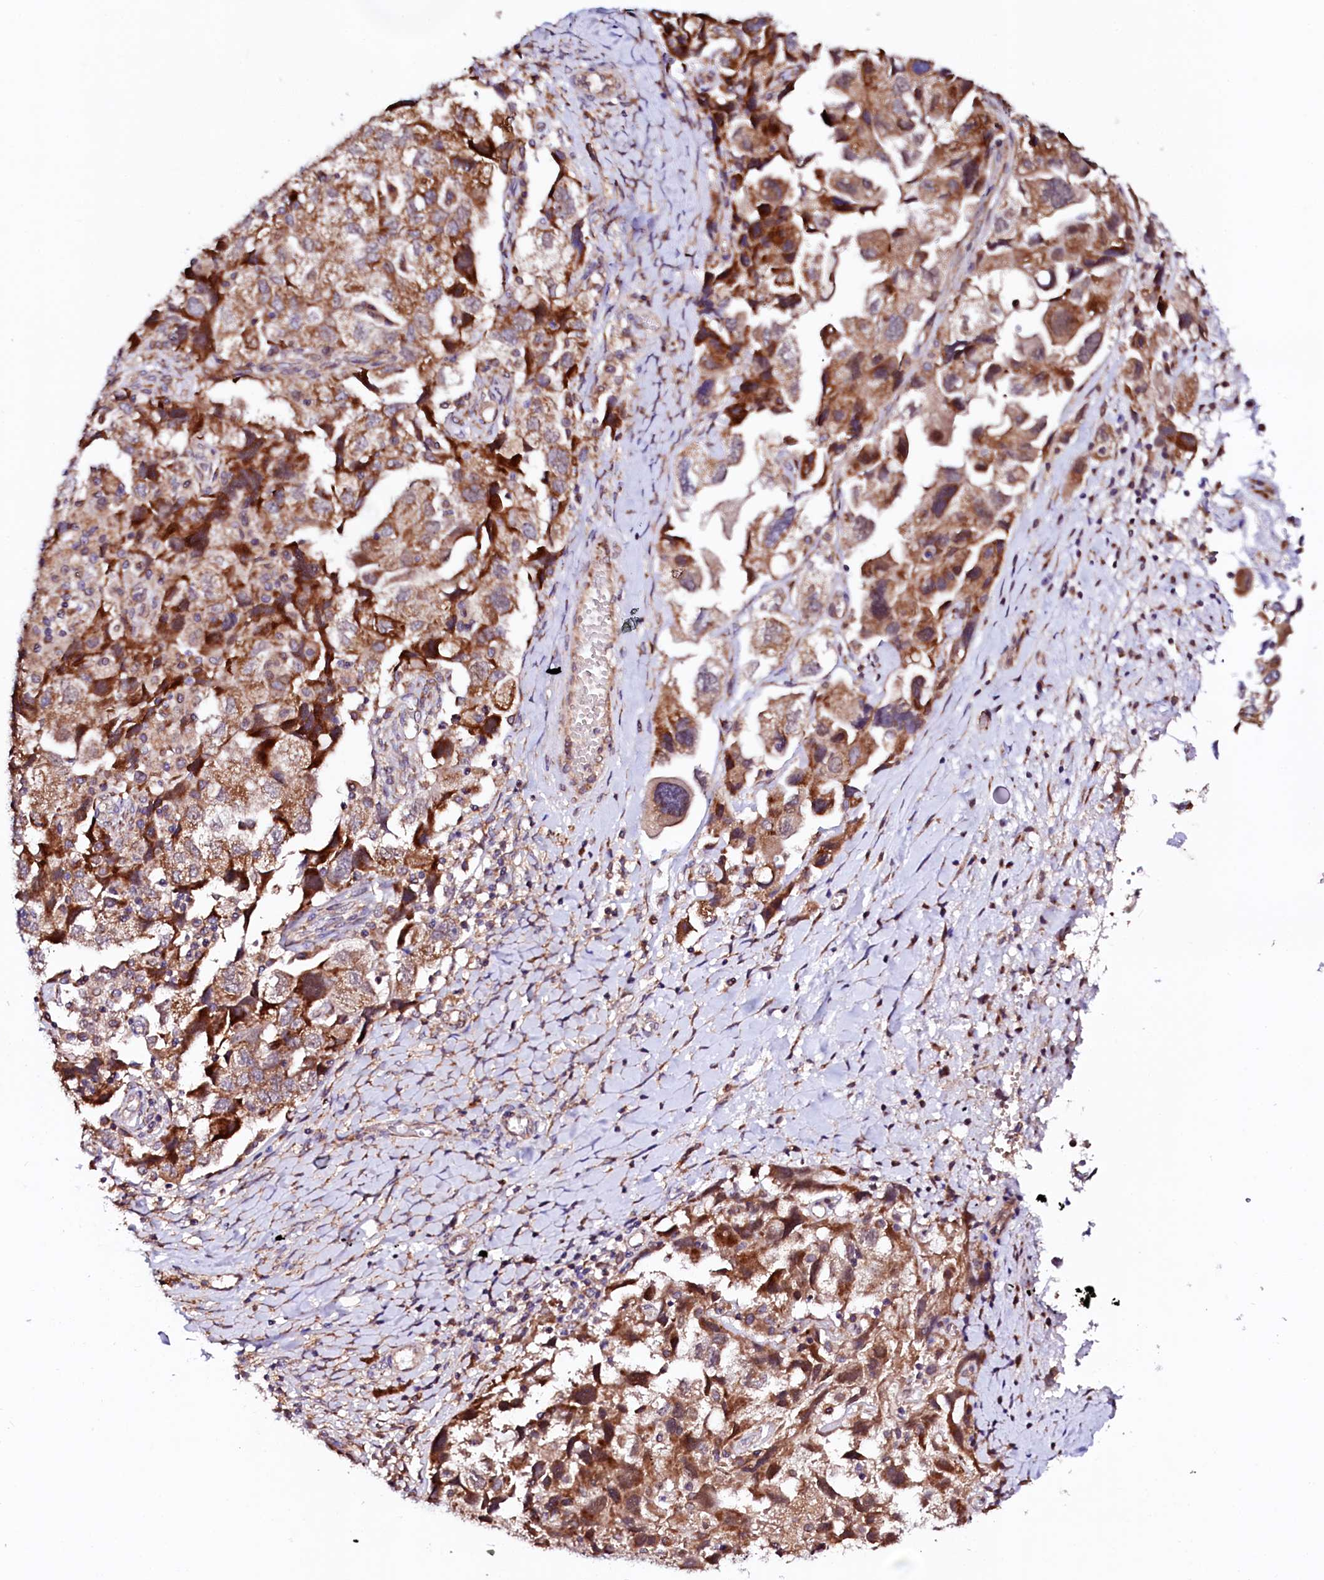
{"staining": {"intensity": "moderate", "quantity": ">75%", "location": "cytoplasmic/membranous"}, "tissue": "ovarian cancer", "cell_type": "Tumor cells", "image_type": "cancer", "snomed": [{"axis": "morphology", "description": "Carcinoma, NOS"}, {"axis": "morphology", "description": "Cystadenocarcinoma, serous, NOS"}, {"axis": "topography", "description": "Ovary"}], "caption": "DAB (3,3'-diaminobenzidine) immunohistochemical staining of human ovarian cancer (carcinoma) demonstrates moderate cytoplasmic/membranous protein staining in about >75% of tumor cells.", "gene": "UBE3C", "patient": {"sex": "female", "age": 69}}